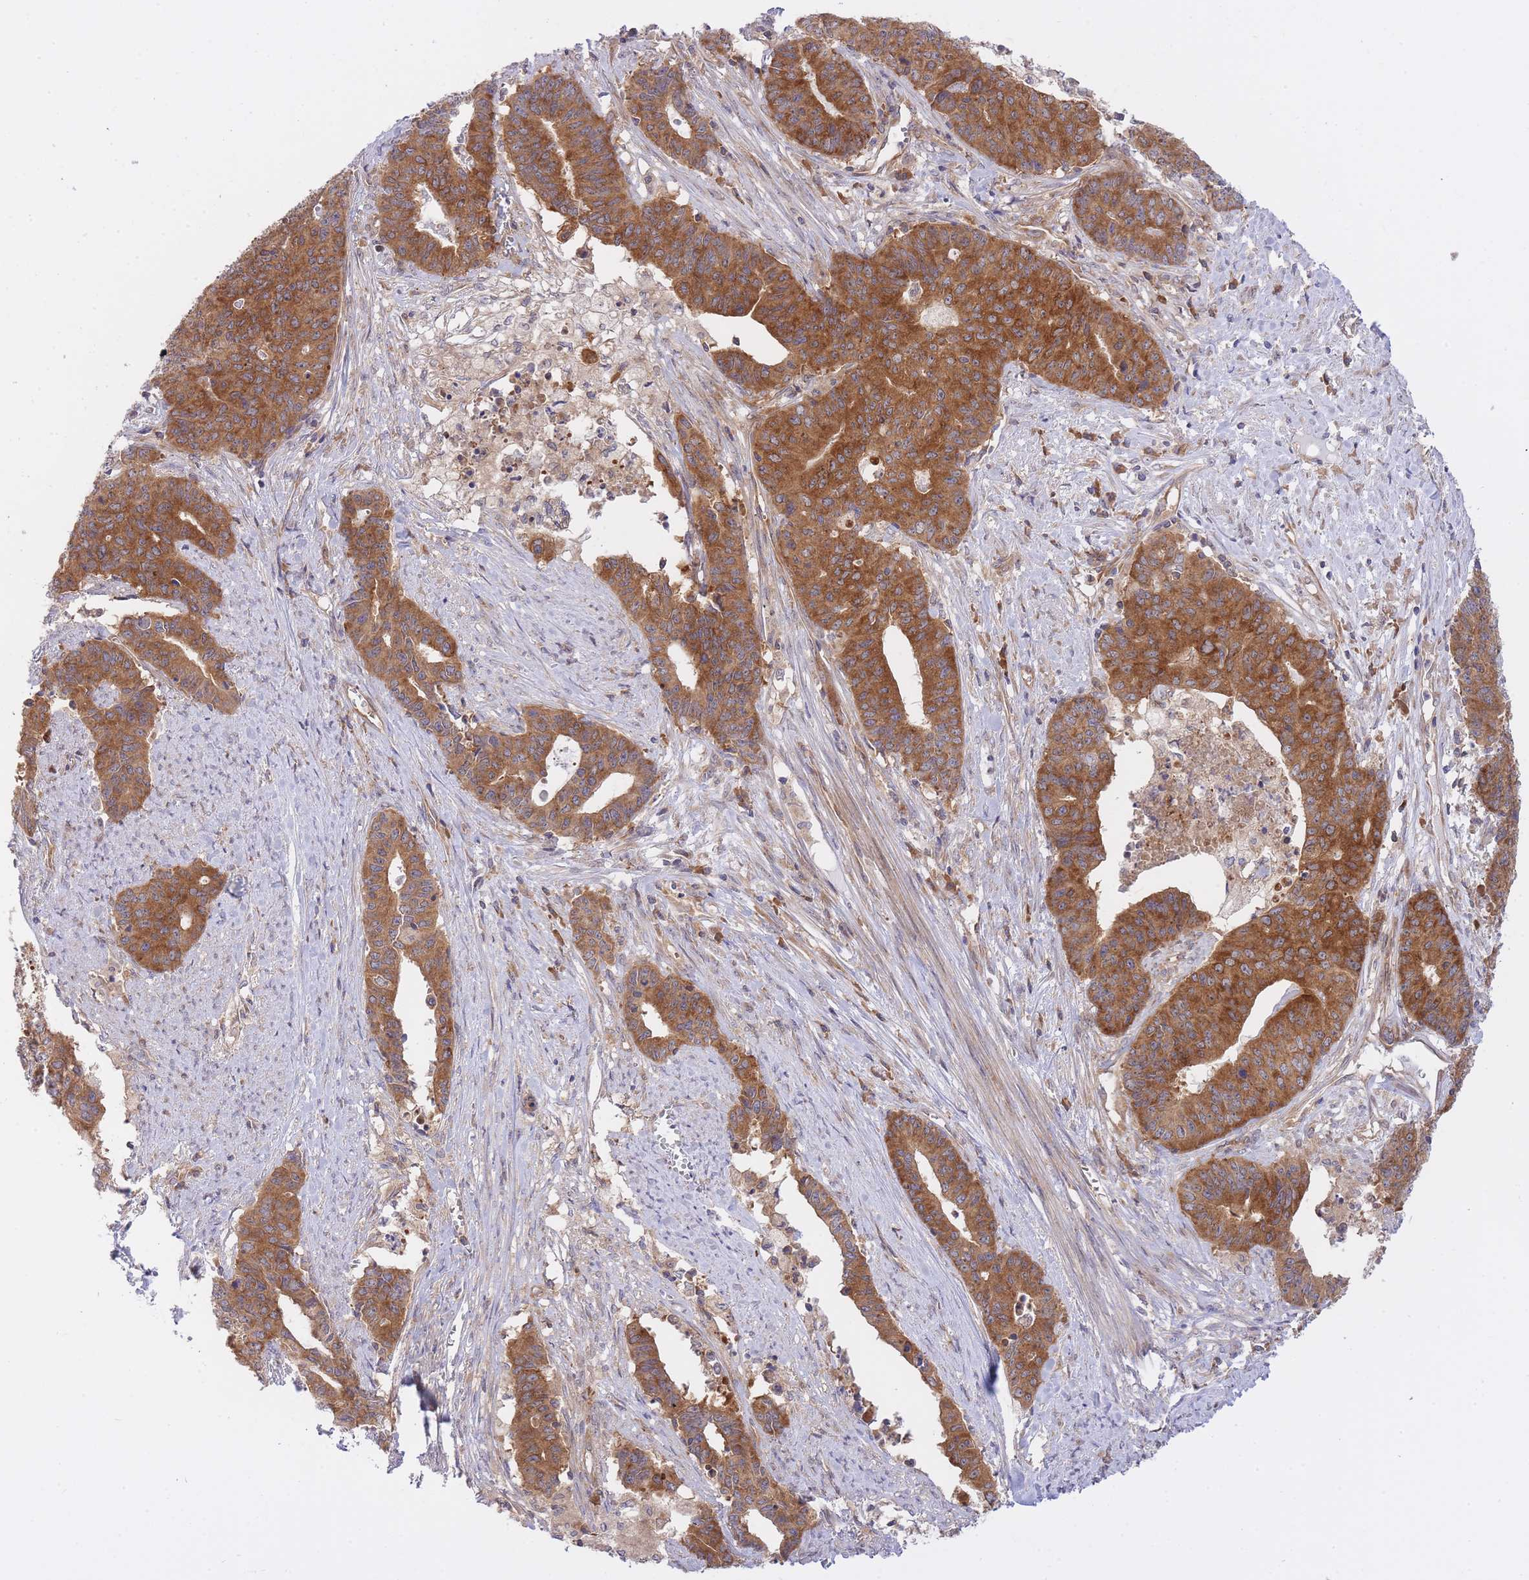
{"staining": {"intensity": "strong", "quantity": ">75%", "location": "cytoplasmic/membranous"}, "tissue": "endometrial cancer", "cell_type": "Tumor cells", "image_type": "cancer", "snomed": [{"axis": "morphology", "description": "Adenocarcinoma, NOS"}, {"axis": "topography", "description": "Endometrium"}], "caption": "Endometrial cancer (adenocarcinoma) stained with DAB (3,3'-diaminobenzidine) immunohistochemistry (IHC) shows high levels of strong cytoplasmic/membranous positivity in about >75% of tumor cells.", "gene": "EIF2B2", "patient": {"sex": "female", "age": 59}}